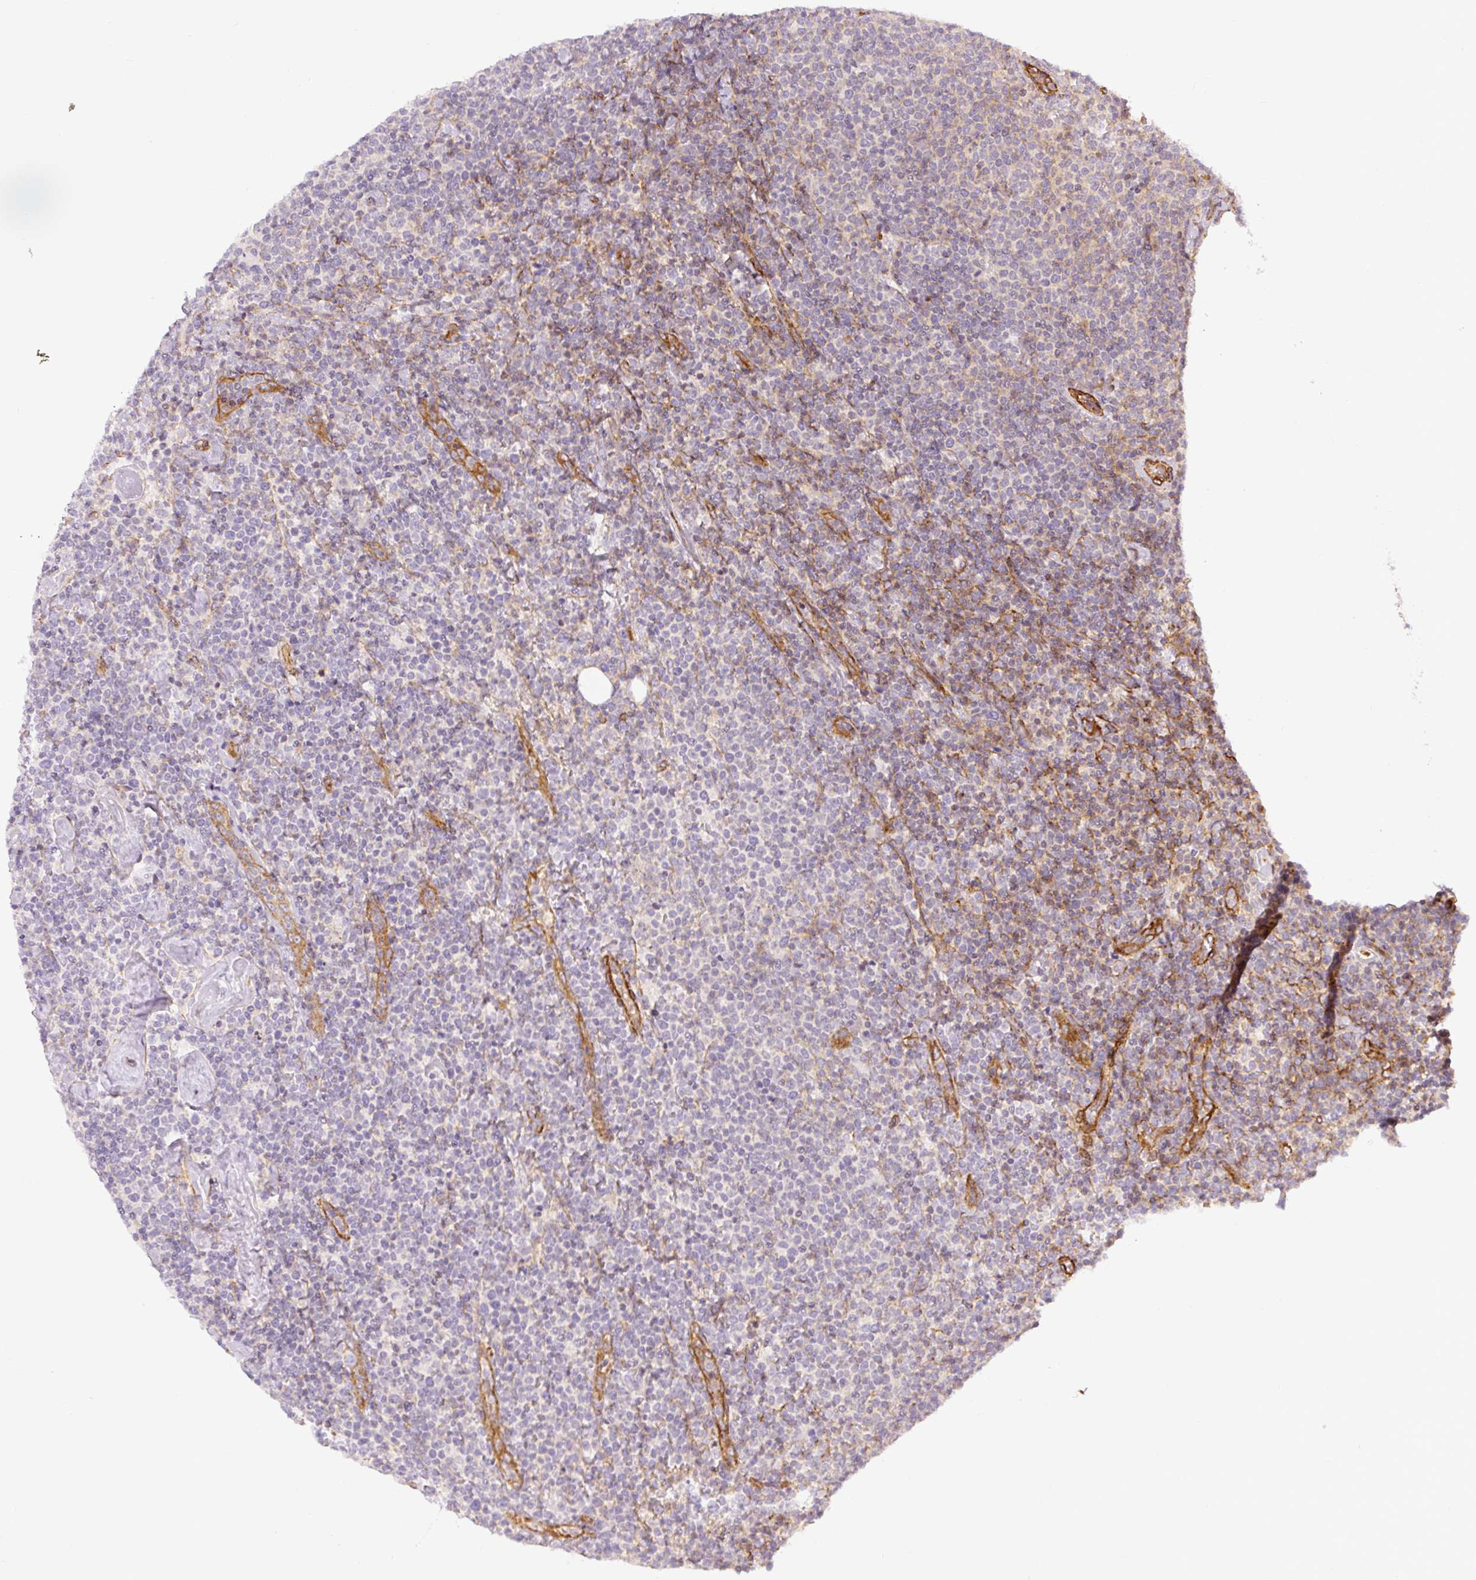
{"staining": {"intensity": "weak", "quantity": "<25%", "location": "cytoplasmic/membranous"}, "tissue": "lymphoma", "cell_type": "Tumor cells", "image_type": "cancer", "snomed": [{"axis": "morphology", "description": "Malignant lymphoma, non-Hodgkin's type, High grade"}, {"axis": "topography", "description": "Lymph node"}], "caption": "Human malignant lymphoma, non-Hodgkin's type (high-grade) stained for a protein using immunohistochemistry demonstrates no positivity in tumor cells.", "gene": "MYL12A", "patient": {"sex": "male", "age": 61}}